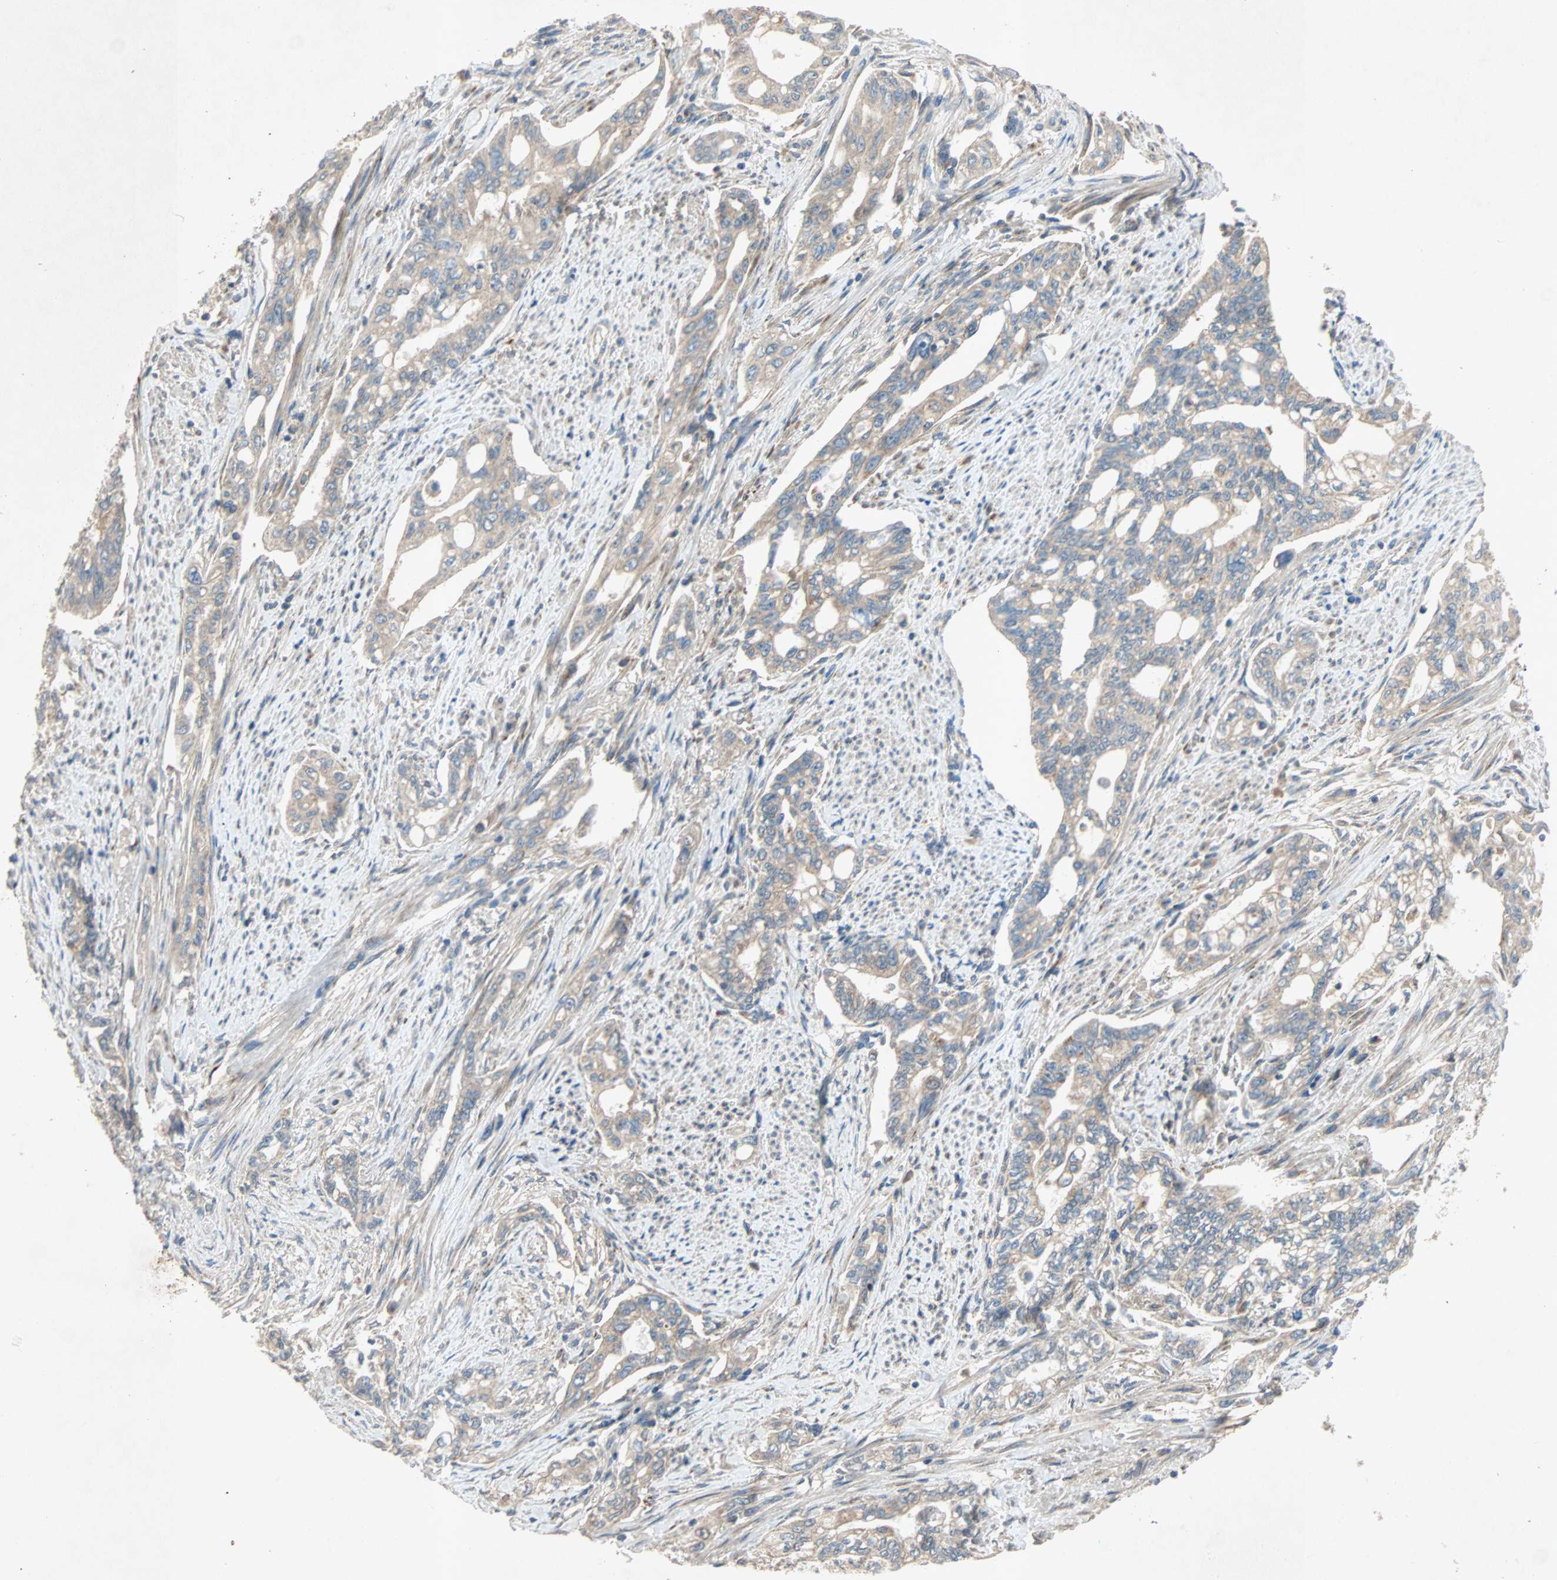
{"staining": {"intensity": "weak", "quantity": ">75%", "location": "cytoplasmic/membranous"}, "tissue": "pancreatic cancer", "cell_type": "Tumor cells", "image_type": "cancer", "snomed": [{"axis": "morphology", "description": "Normal tissue, NOS"}, {"axis": "topography", "description": "Pancreas"}], "caption": "Protein staining of pancreatic cancer tissue reveals weak cytoplasmic/membranous positivity in about >75% of tumor cells.", "gene": "XYLT1", "patient": {"sex": "male", "age": 42}}